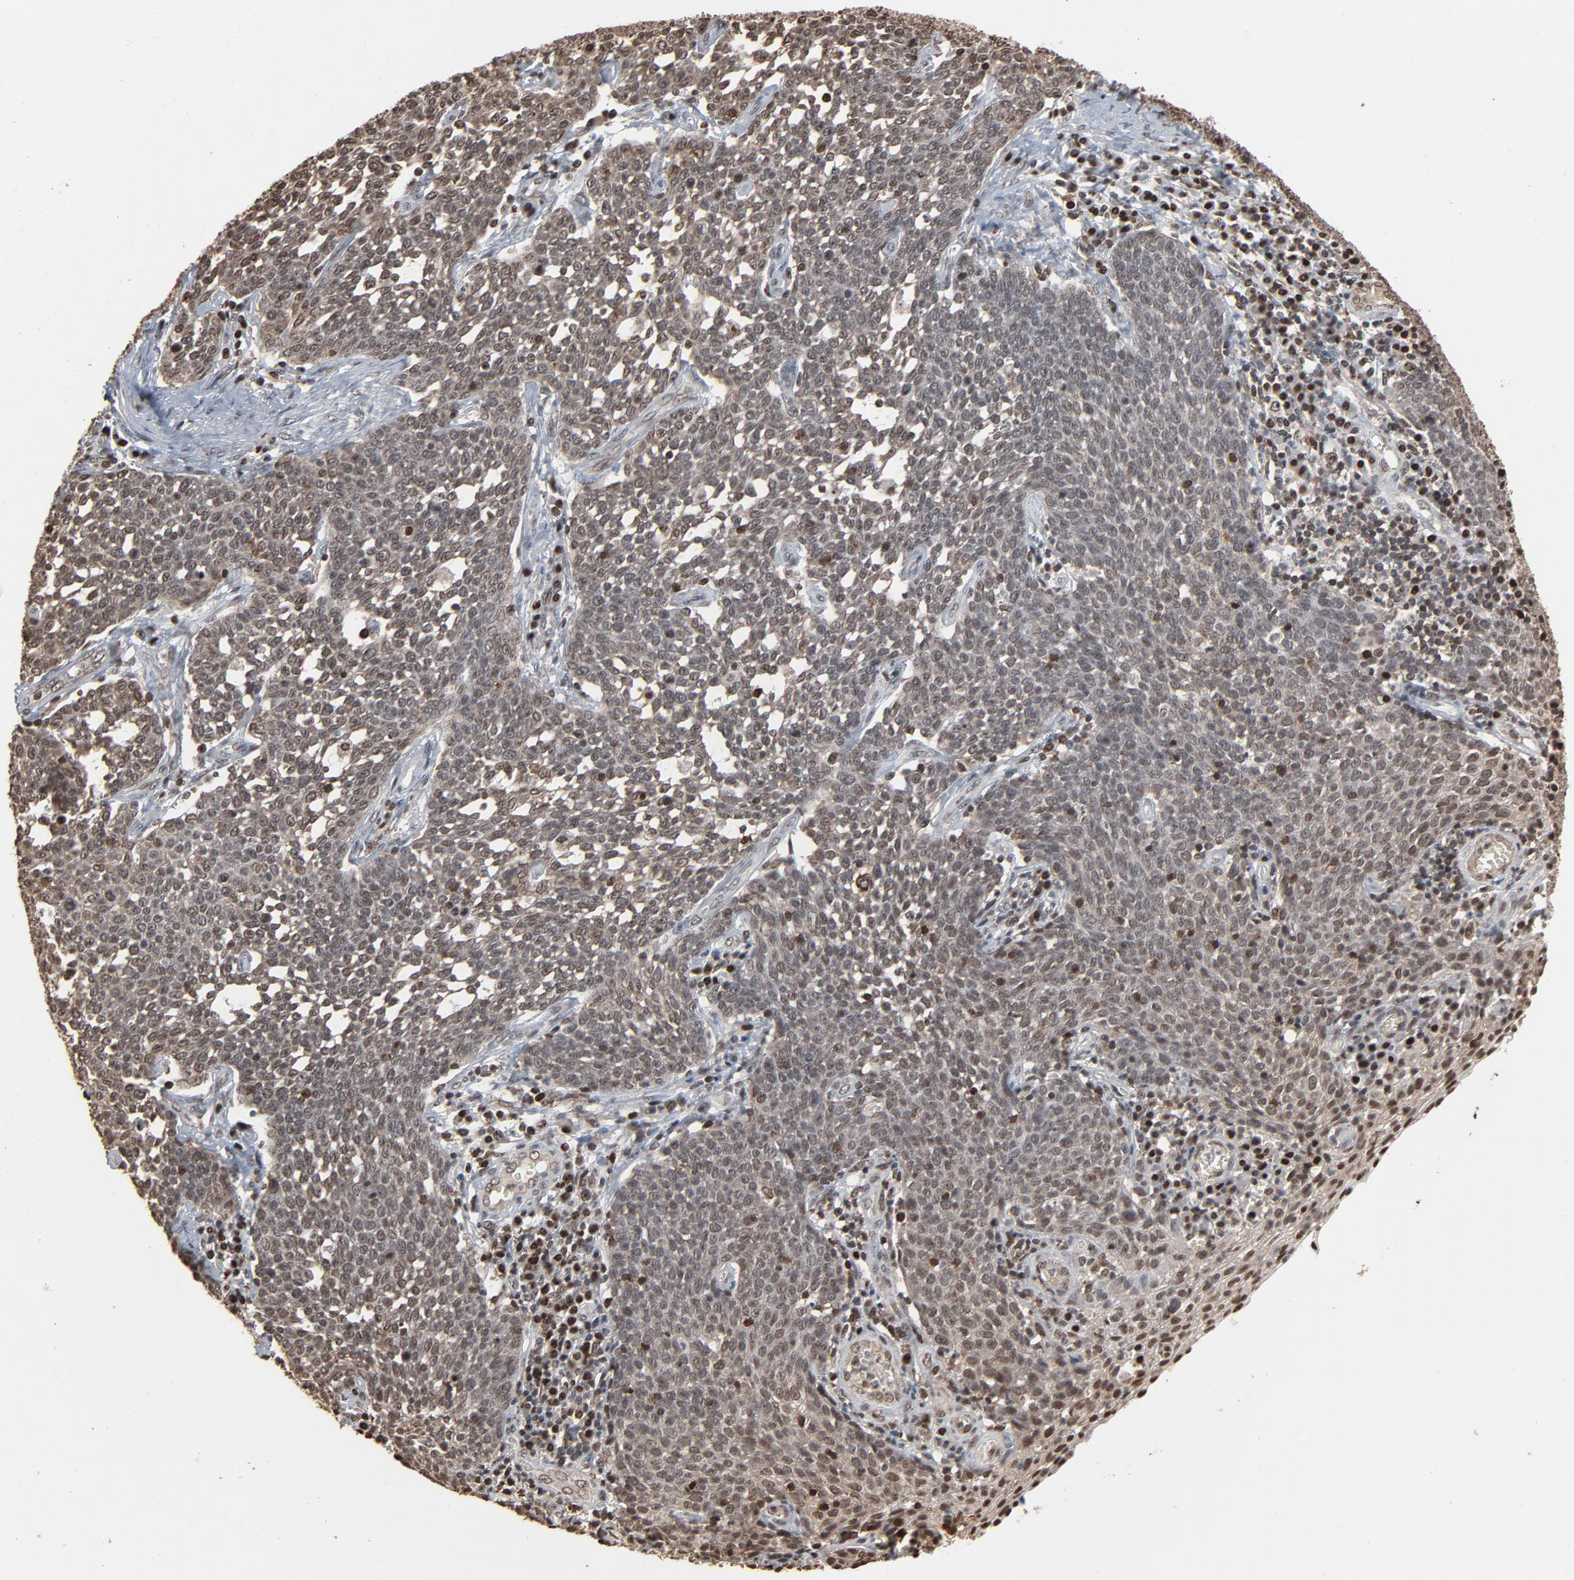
{"staining": {"intensity": "weak", "quantity": ">75%", "location": "nuclear"}, "tissue": "cervical cancer", "cell_type": "Tumor cells", "image_type": "cancer", "snomed": [{"axis": "morphology", "description": "Squamous cell carcinoma, NOS"}, {"axis": "topography", "description": "Cervix"}], "caption": "Protein expression analysis of cervical cancer (squamous cell carcinoma) displays weak nuclear expression in approximately >75% of tumor cells. (DAB (3,3'-diaminobenzidine) IHC, brown staining for protein, blue staining for nuclei).", "gene": "RPS6KA3", "patient": {"sex": "female", "age": 34}}